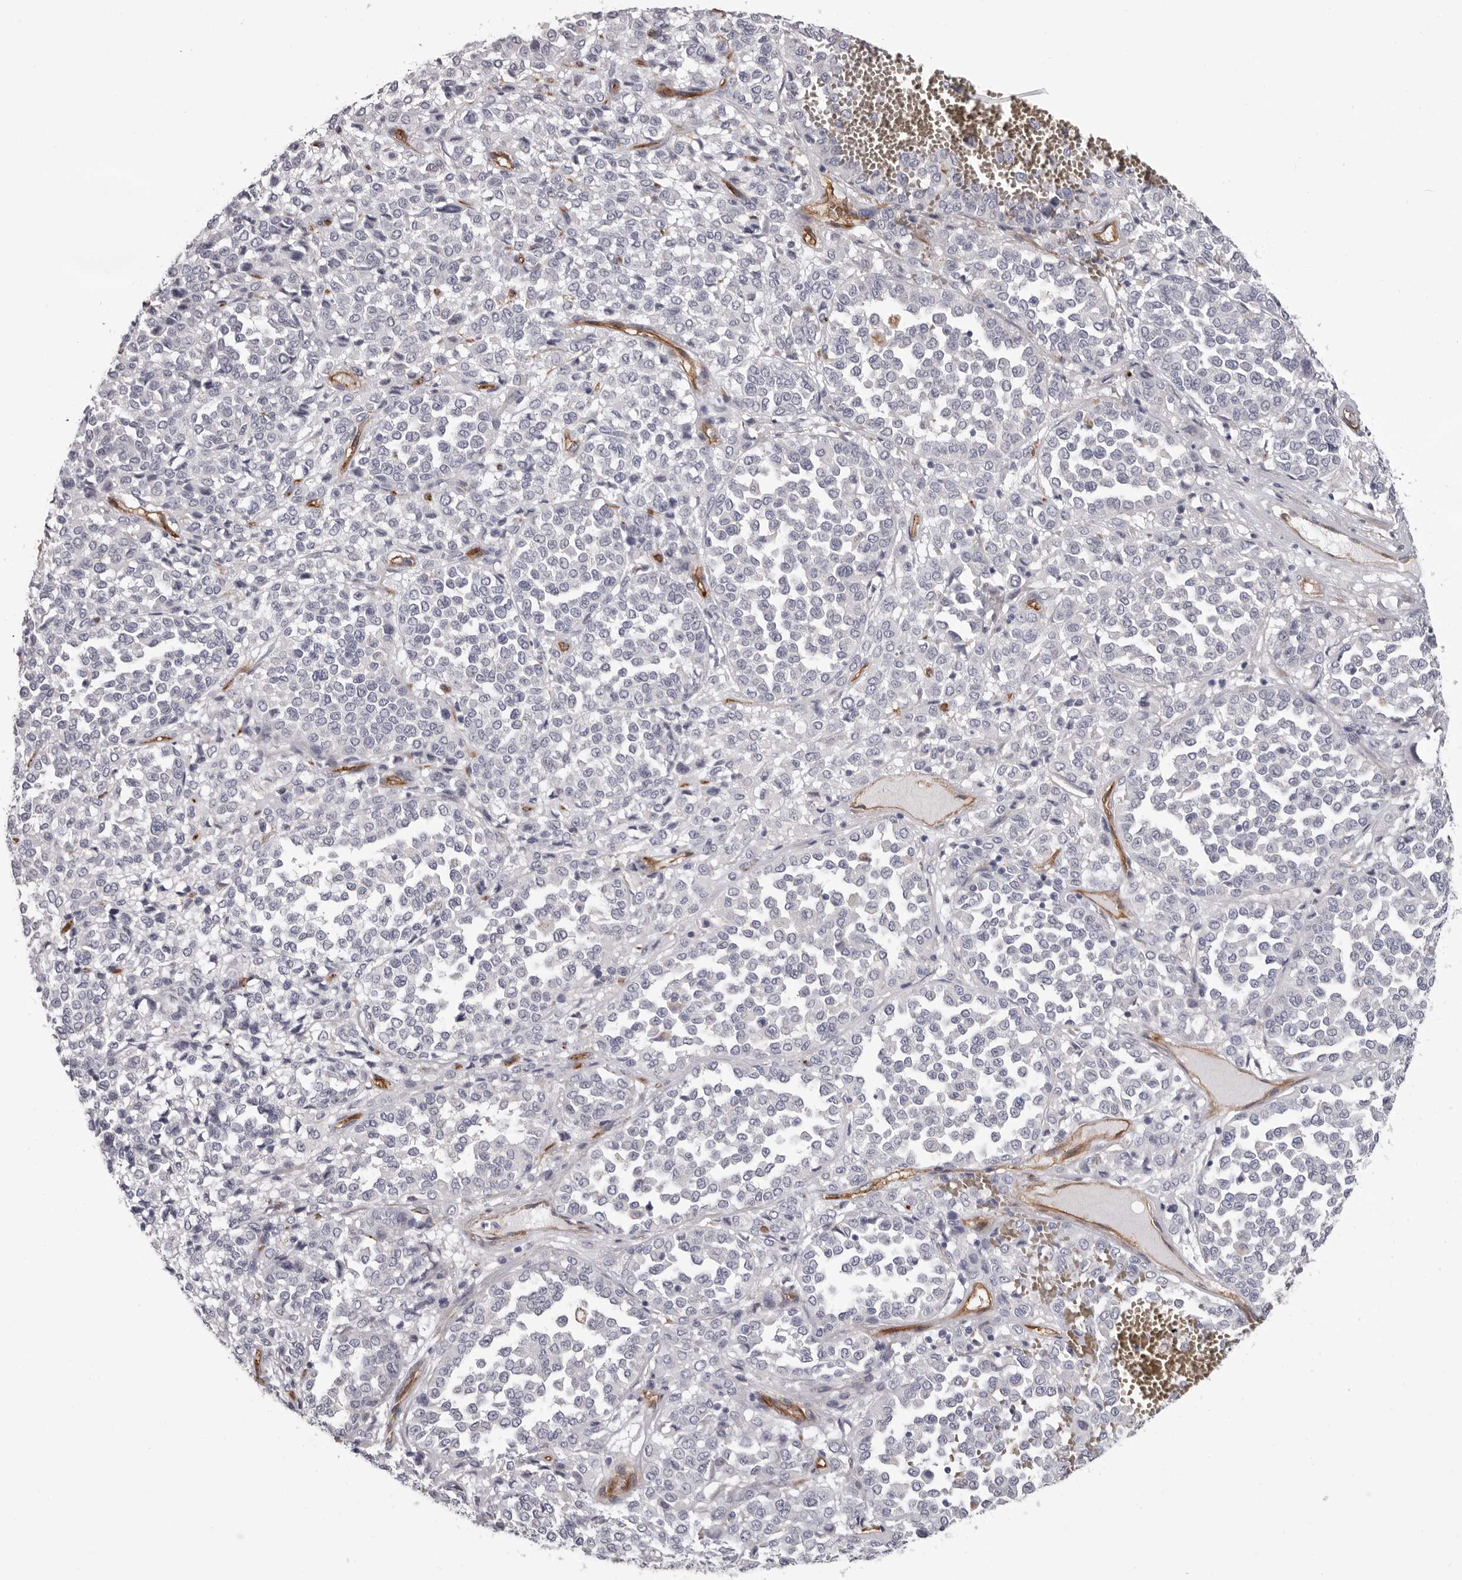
{"staining": {"intensity": "negative", "quantity": "none", "location": "none"}, "tissue": "melanoma", "cell_type": "Tumor cells", "image_type": "cancer", "snomed": [{"axis": "morphology", "description": "Malignant melanoma, Metastatic site"}, {"axis": "topography", "description": "Pancreas"}], "caption": "Protein analysis of malignant melanoma (metastatic site) shows no significant staining in tumor cells.", "gene": "ADGRL4", "patient": {"sex": "female", "age": 30}}